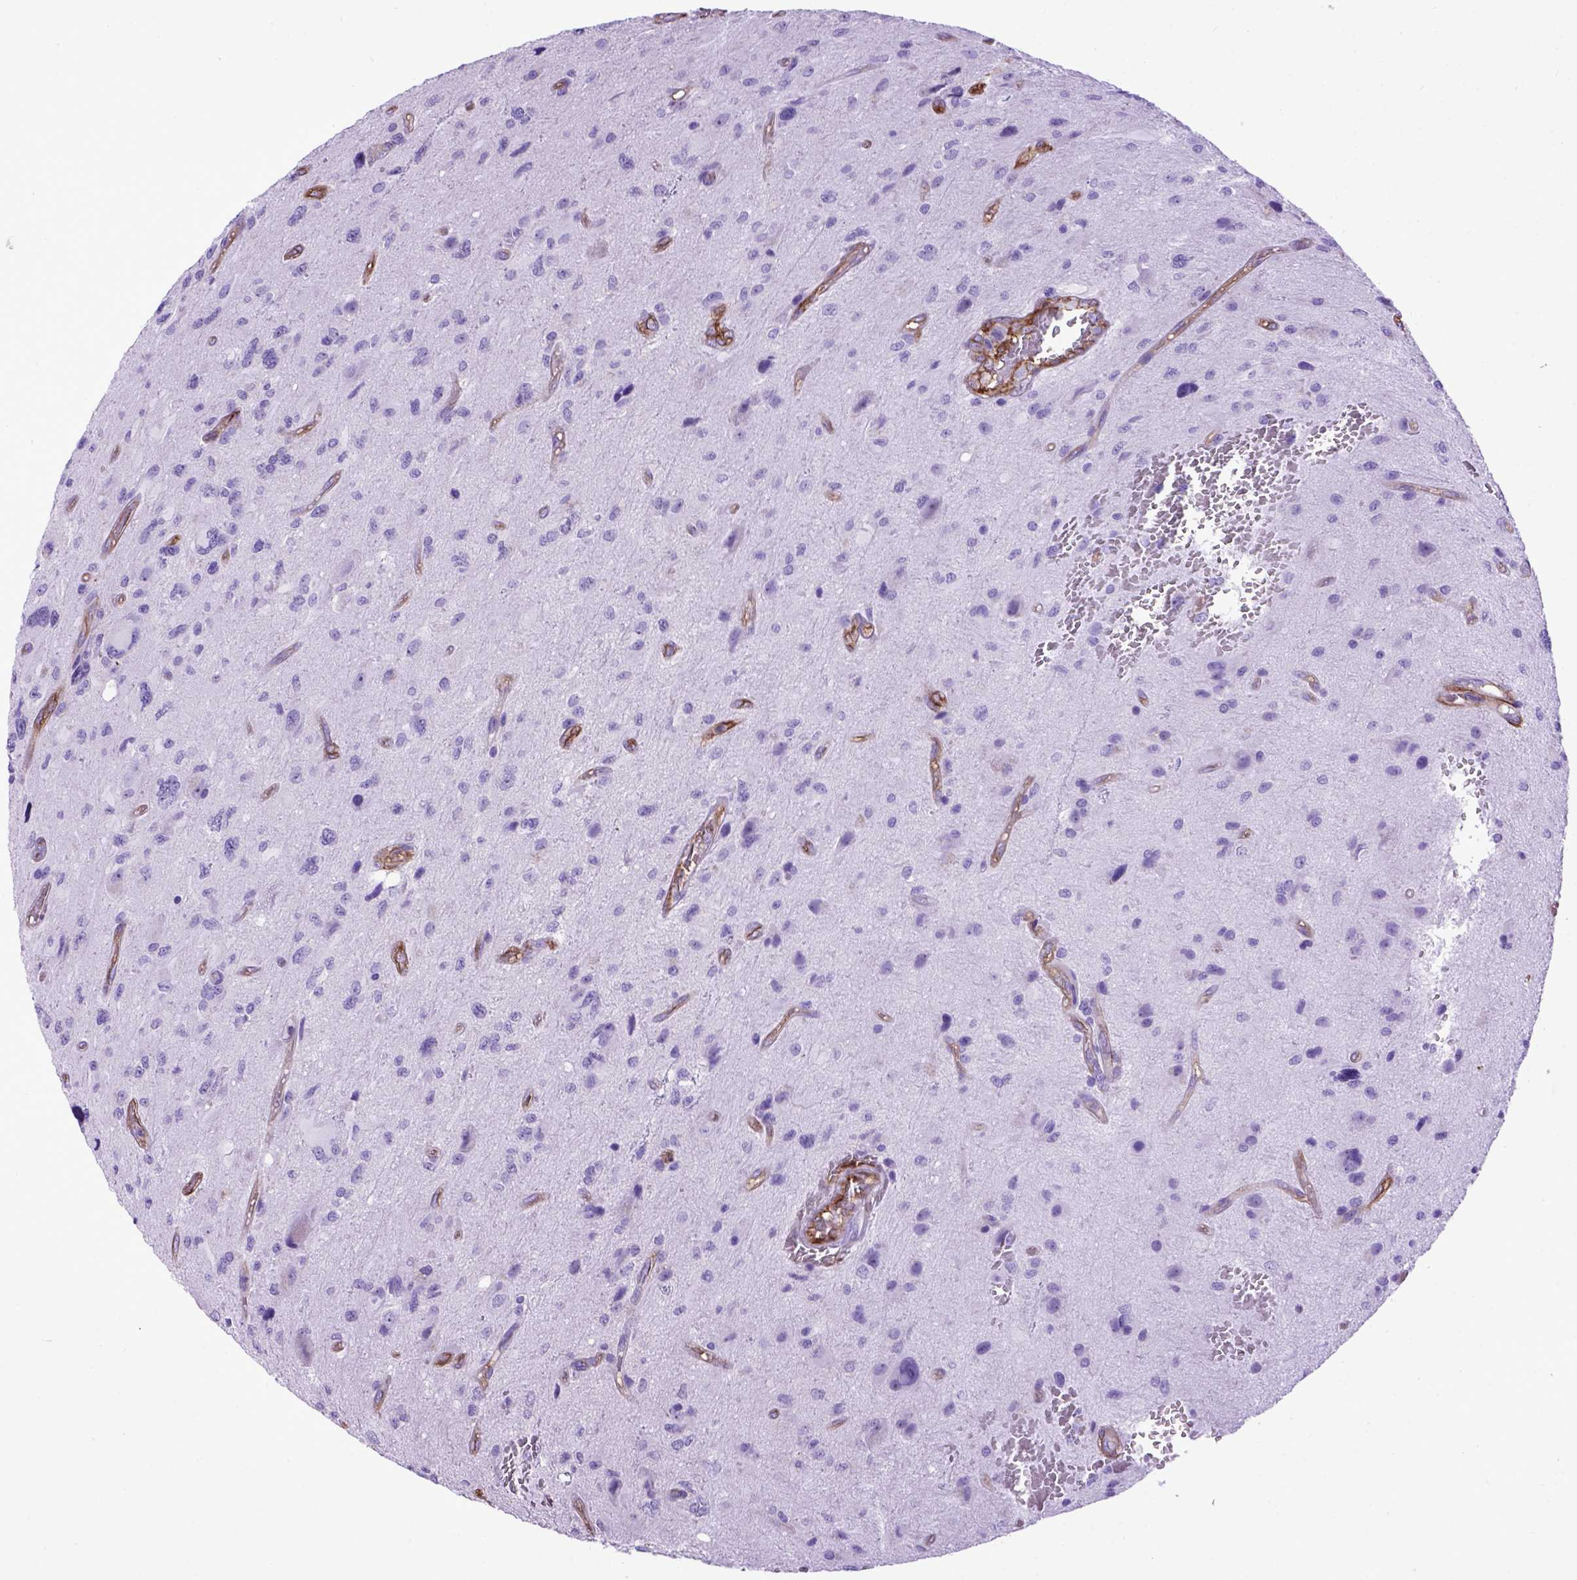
{"staining": {"intensity": "negative", "quantity": "none", "location": "none"}, "tissue": "glioma", "cell_type": "Tumor cells", "image_type": "cancer", "snomed": [{"axis": "morphology", "description": "Glioma, malignant, NOS"}, {"axis": "morphology", "description": "Glioma, malignant, High grade"}, {"axis": "topography", "description": "Brain"}], "caption": "Tumor cells show no significant protein staining in high-grade glioma (malignant).", "gene": "ENG", "patient": {"sex": "female", "age": 71}}